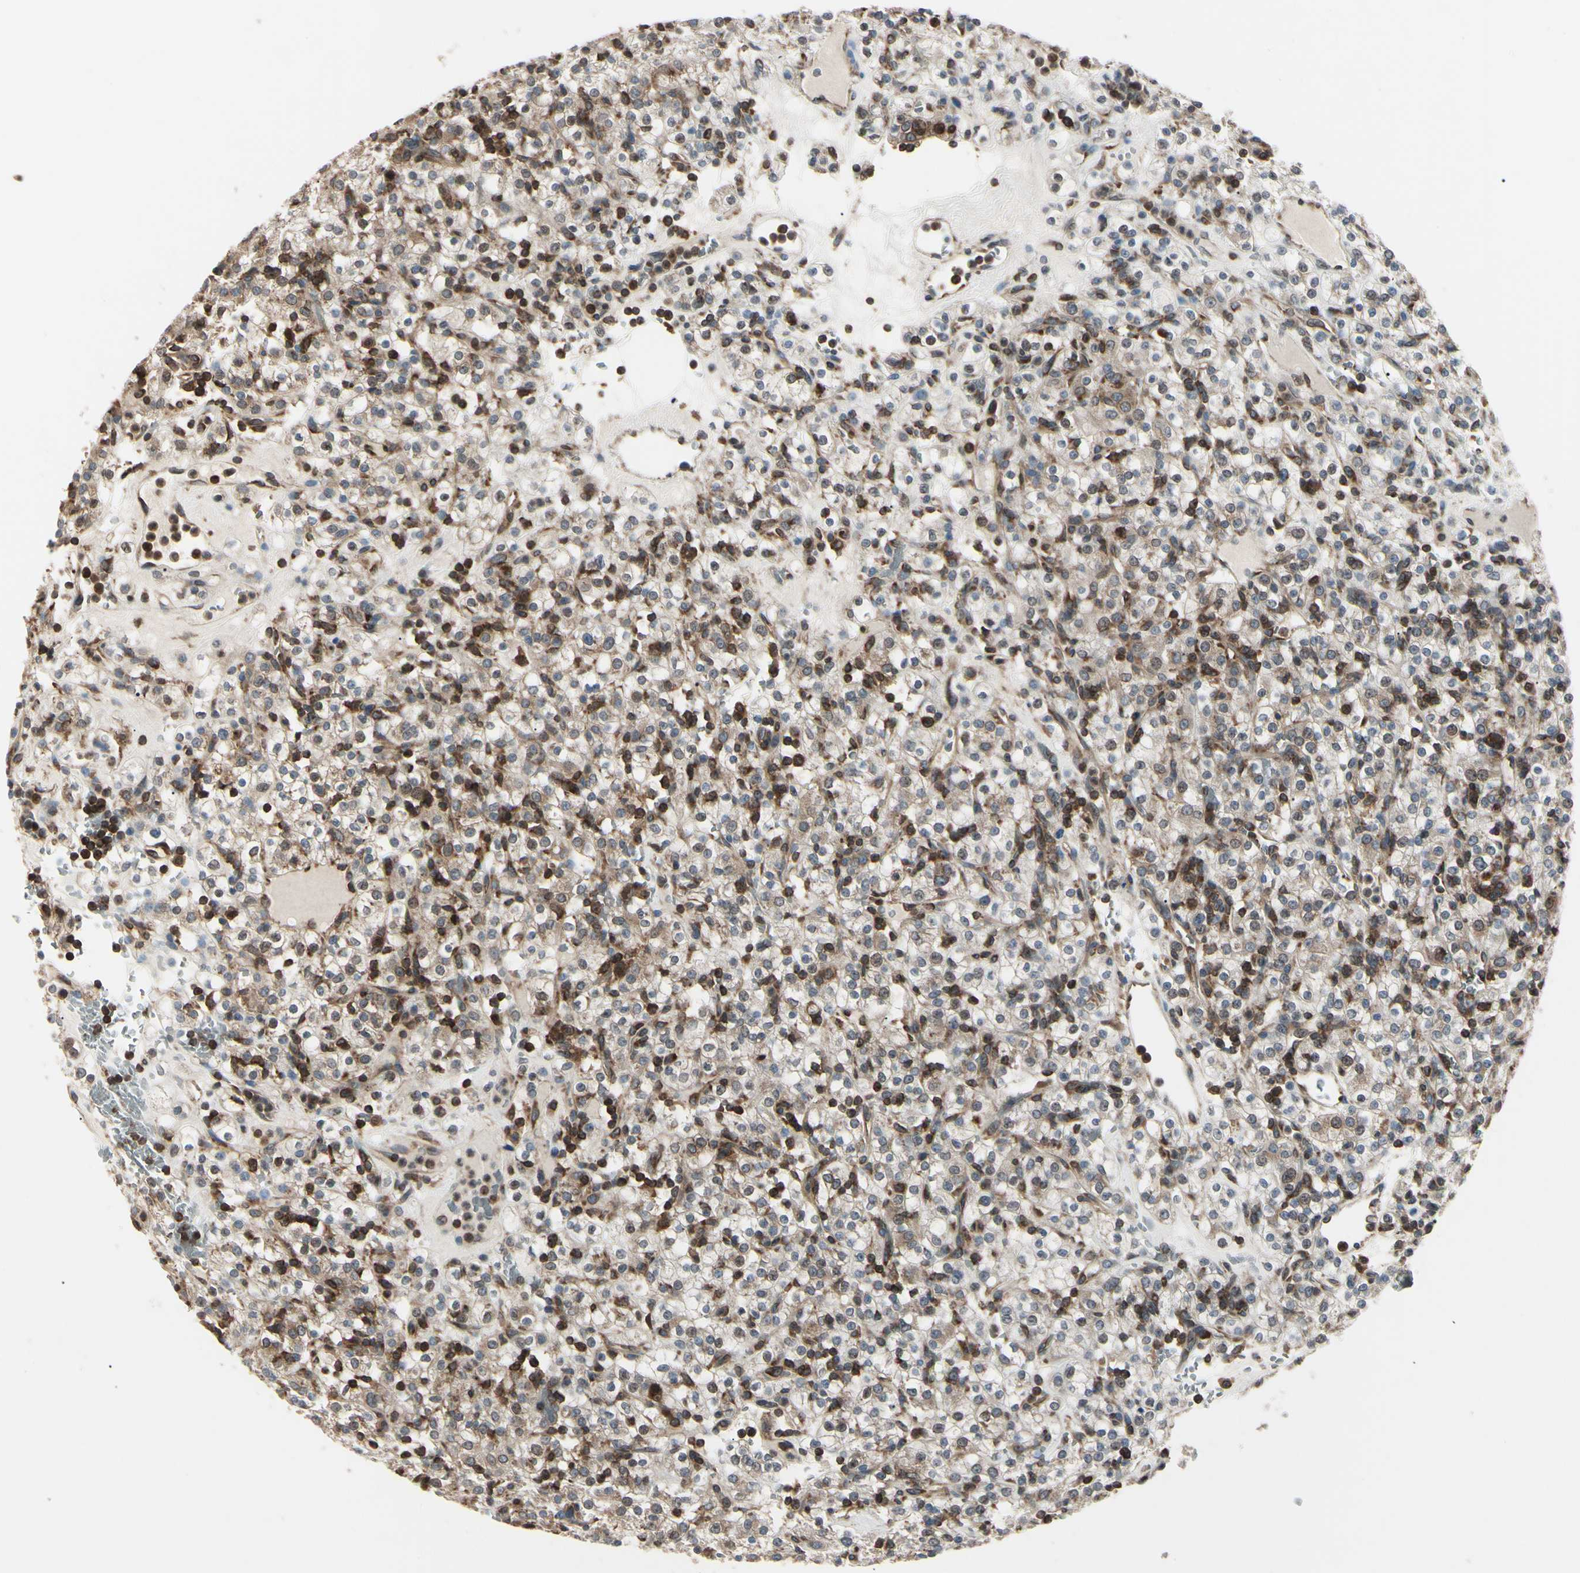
{"staining": {"intensity": "moderate", "quantity": "25%-75%", "location": "cytoplasmic/membranous,nuclear"}, "tissue": "renal cancer", "cell_type": "Tumor cells", "image_type": "cancer", "snomed": [{"axis": "morphology", "description": "Normal tissue, NOS"}, {"axis": "morphology", "description": "Adenocarcinoma, NOS"}, {"axis": "topography", "description": "Kidney"}], "caption": "This photomicrograph exhibits immunohistochemistry staining of adenocarcinoma (renal), with medium moderate cytoplasmic/membranous and nuclear expression in about 25%-75% of tumor cells.", "gene": "MAPRE1", "patient": {"sex": "female", "age": 72}}